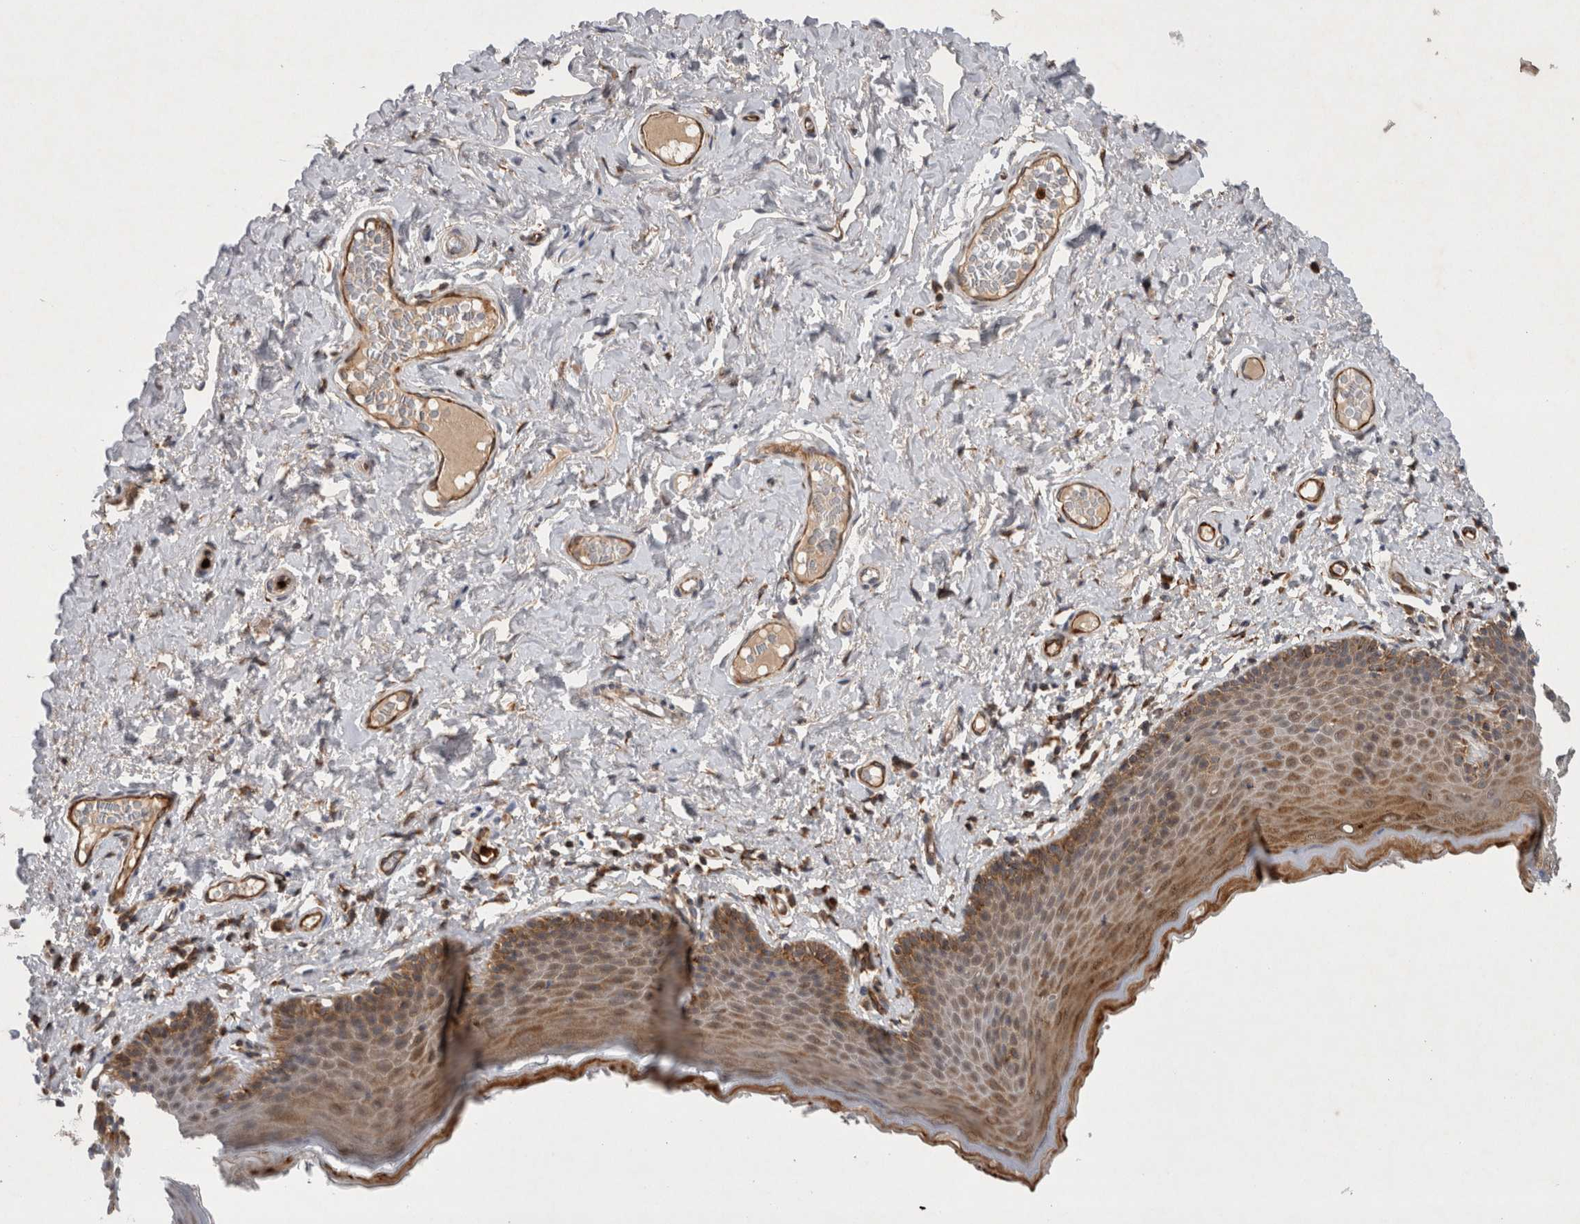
{"staining": {"intensity": "moderate", "quantity": ">75%", "location": "cytoplasmic/membranous"}, "tissue": "skin", "cell_type": "Epidermal cells", "image_type": "normal", "snomed": [{"axis": "morphology", "description": "Normal tissue, NOS"}, {"axis": "topography", "description": "Vulva"}], "caption": "Benign skin exhibits moderate cytoplasmic/membranous positivity in about >75% of epidermal cells (brown staining indicates protein expression, while blue staining denotes nuclei)..", "gene": "PDCD2", "patient": {"sex": "female", "age": 66}}